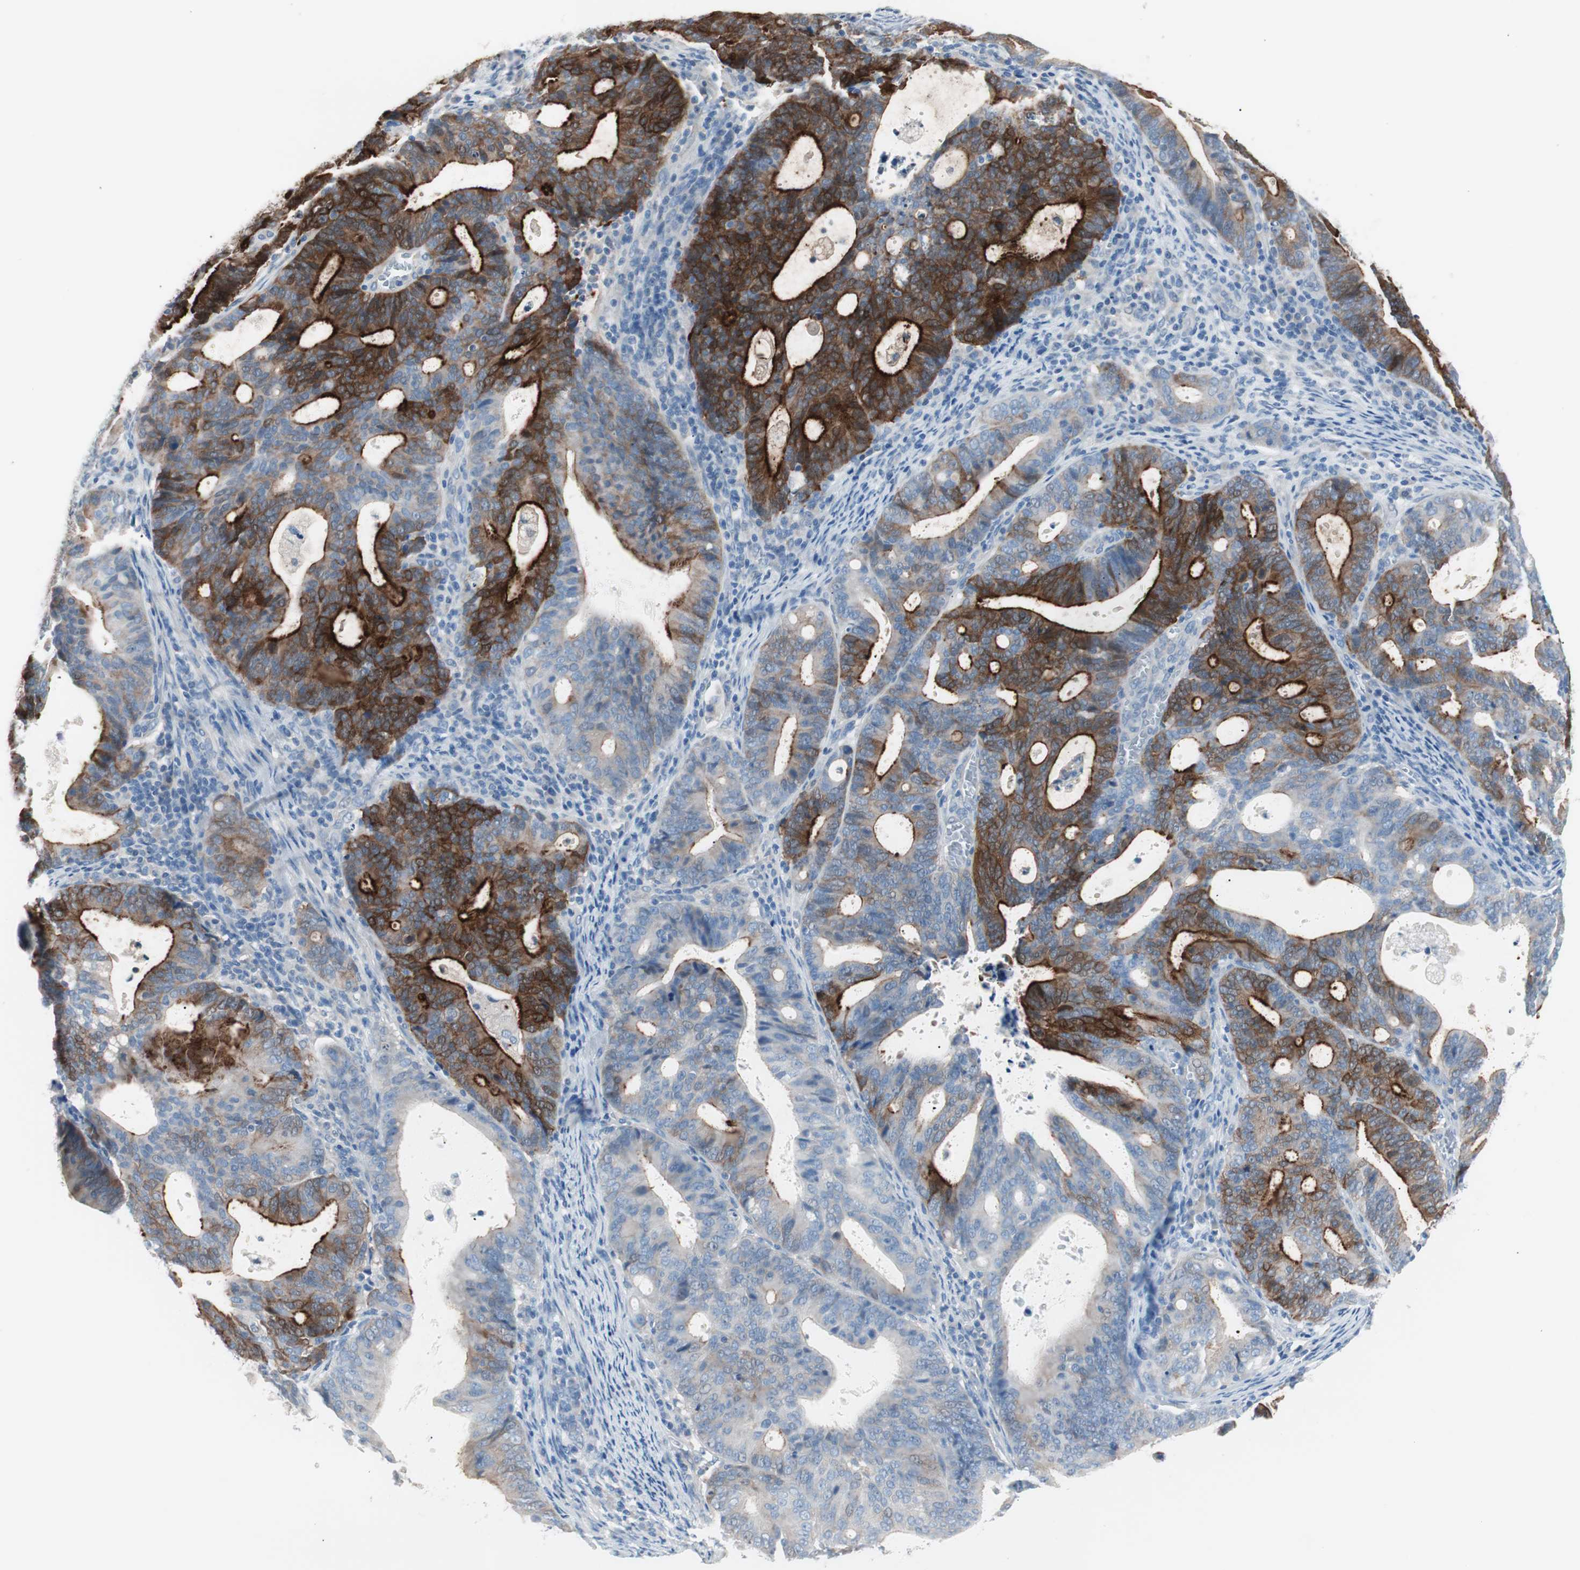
{"staining": {"intensity": "strong", "quantity": "25%-75%", "location": "cytoplasmic/membranous"}, "tissue": "endometrial cancer", "cell_type": "Tumor cells", "image_type": "cancer", "snomed": [{"axis": "morphology", "description": "Adenocarcinoma, NOS"}, {"axis": "topography", "description": "Uterus"}], "caption": "DAB immunohistochemical staining of adenocarcinoma (endometrial) shows strong cytoplasmic/membranous protein expression in approximately 25%-75% of tumor cells.", "gene": "VIL1", "patient": {"sex": "female", "age": 83}}